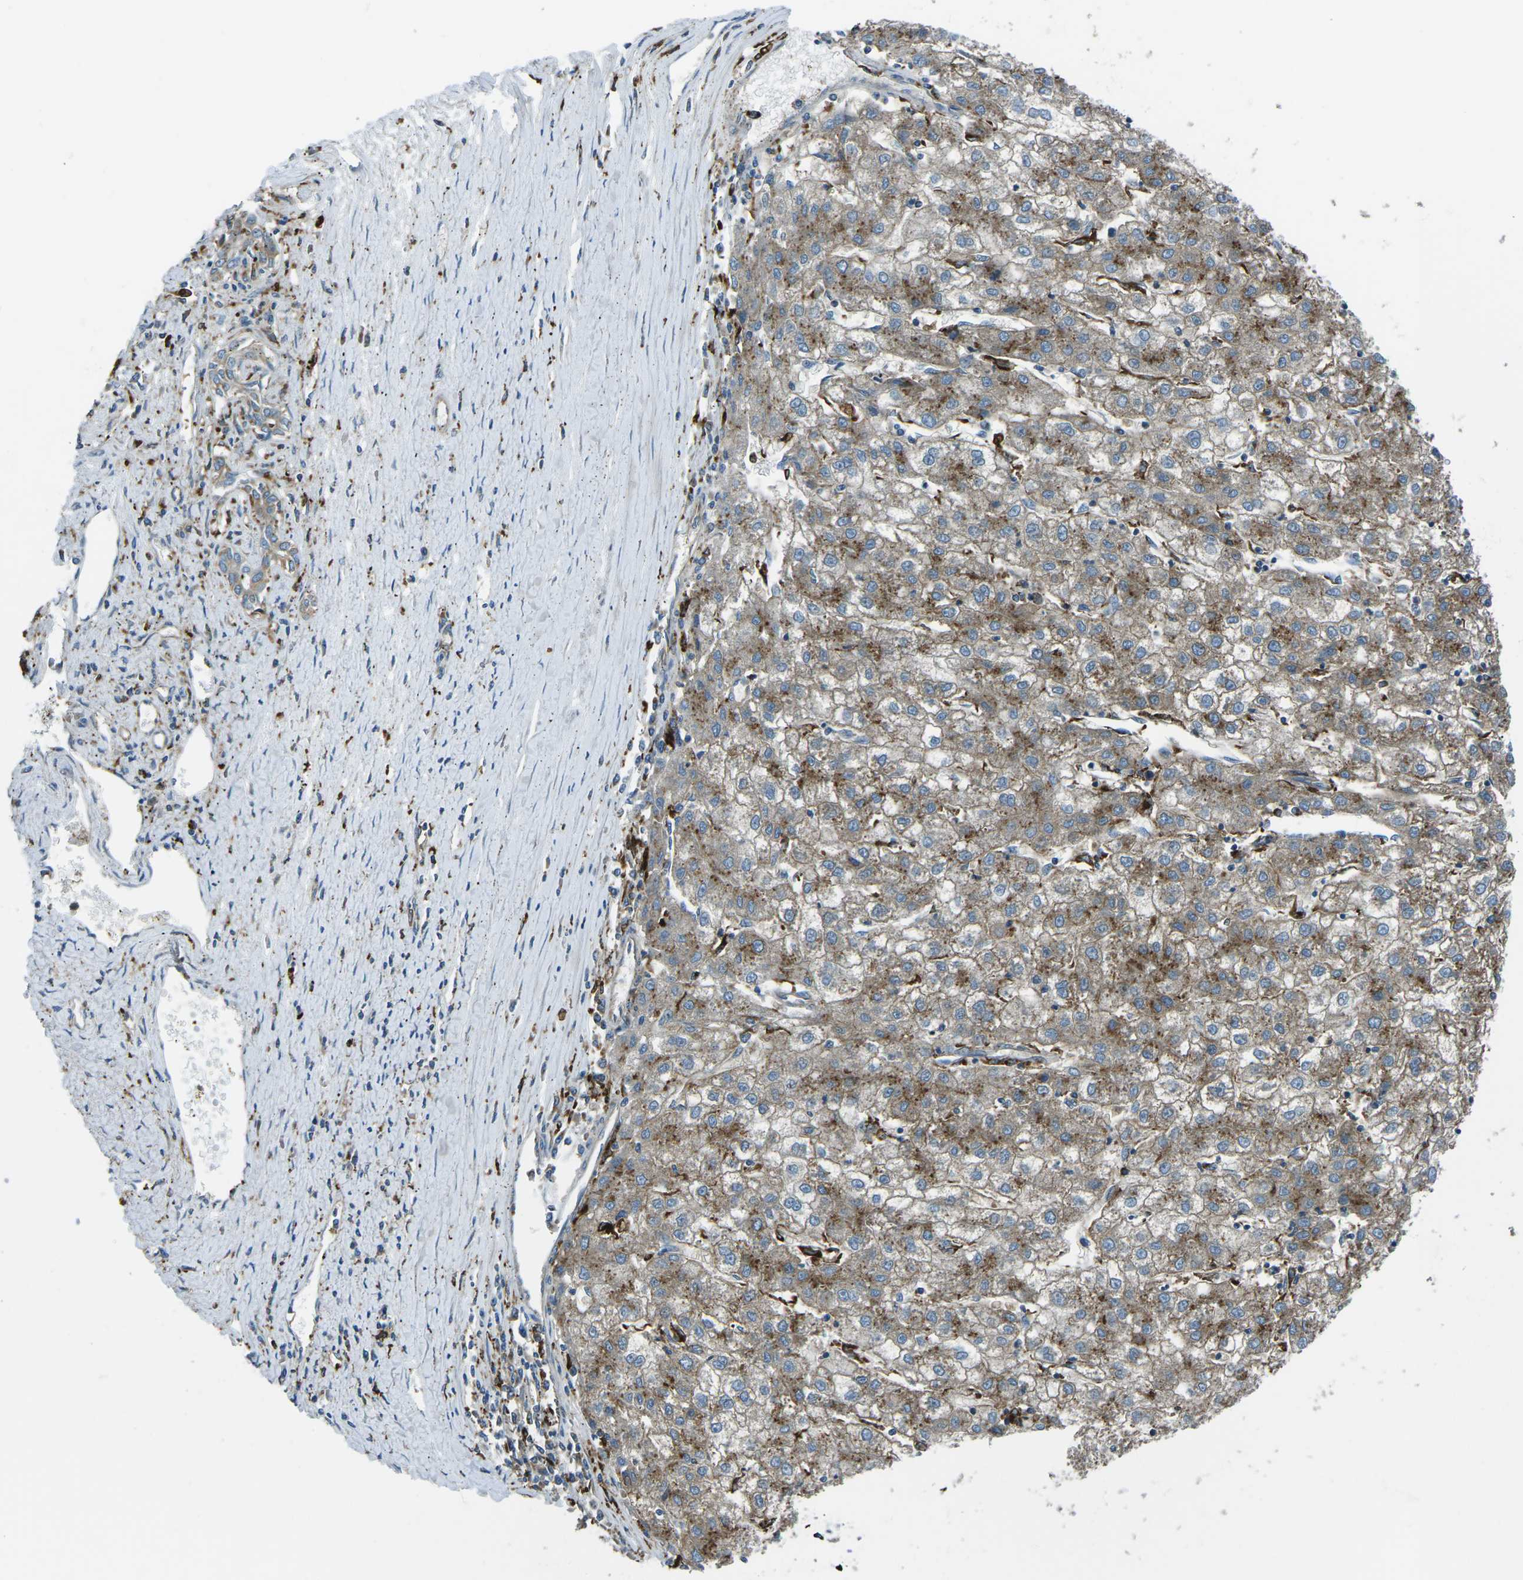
{"staining": {"intensity": "moderate", "quantity": ">75%", "location": "cytoplasmic/membranous"}, "tissue": "liver cancer", "cell_type": "Tumor cells", "image_type": "cancer", "snomed": [{"axis": "morphology", "description": "Carcinoma, Hepatocellular, NOS"}, {"axis": "topography", "description": "Liver"}], "caption": "High-magnification brightfield microscopy of liver cancer stained with DAB (3,3'-diaminobenzidine) (brown) and counterstained with hematoxylin (blue). tumor cells exhibit moderate cytoplasmic/membranous staining is seen in approximately>75% of cells. Ihc stains the protein in brown and the nuclei are stained blue.", "gene": "CDK17", "patient": {"sex": "male", "age": 72}}